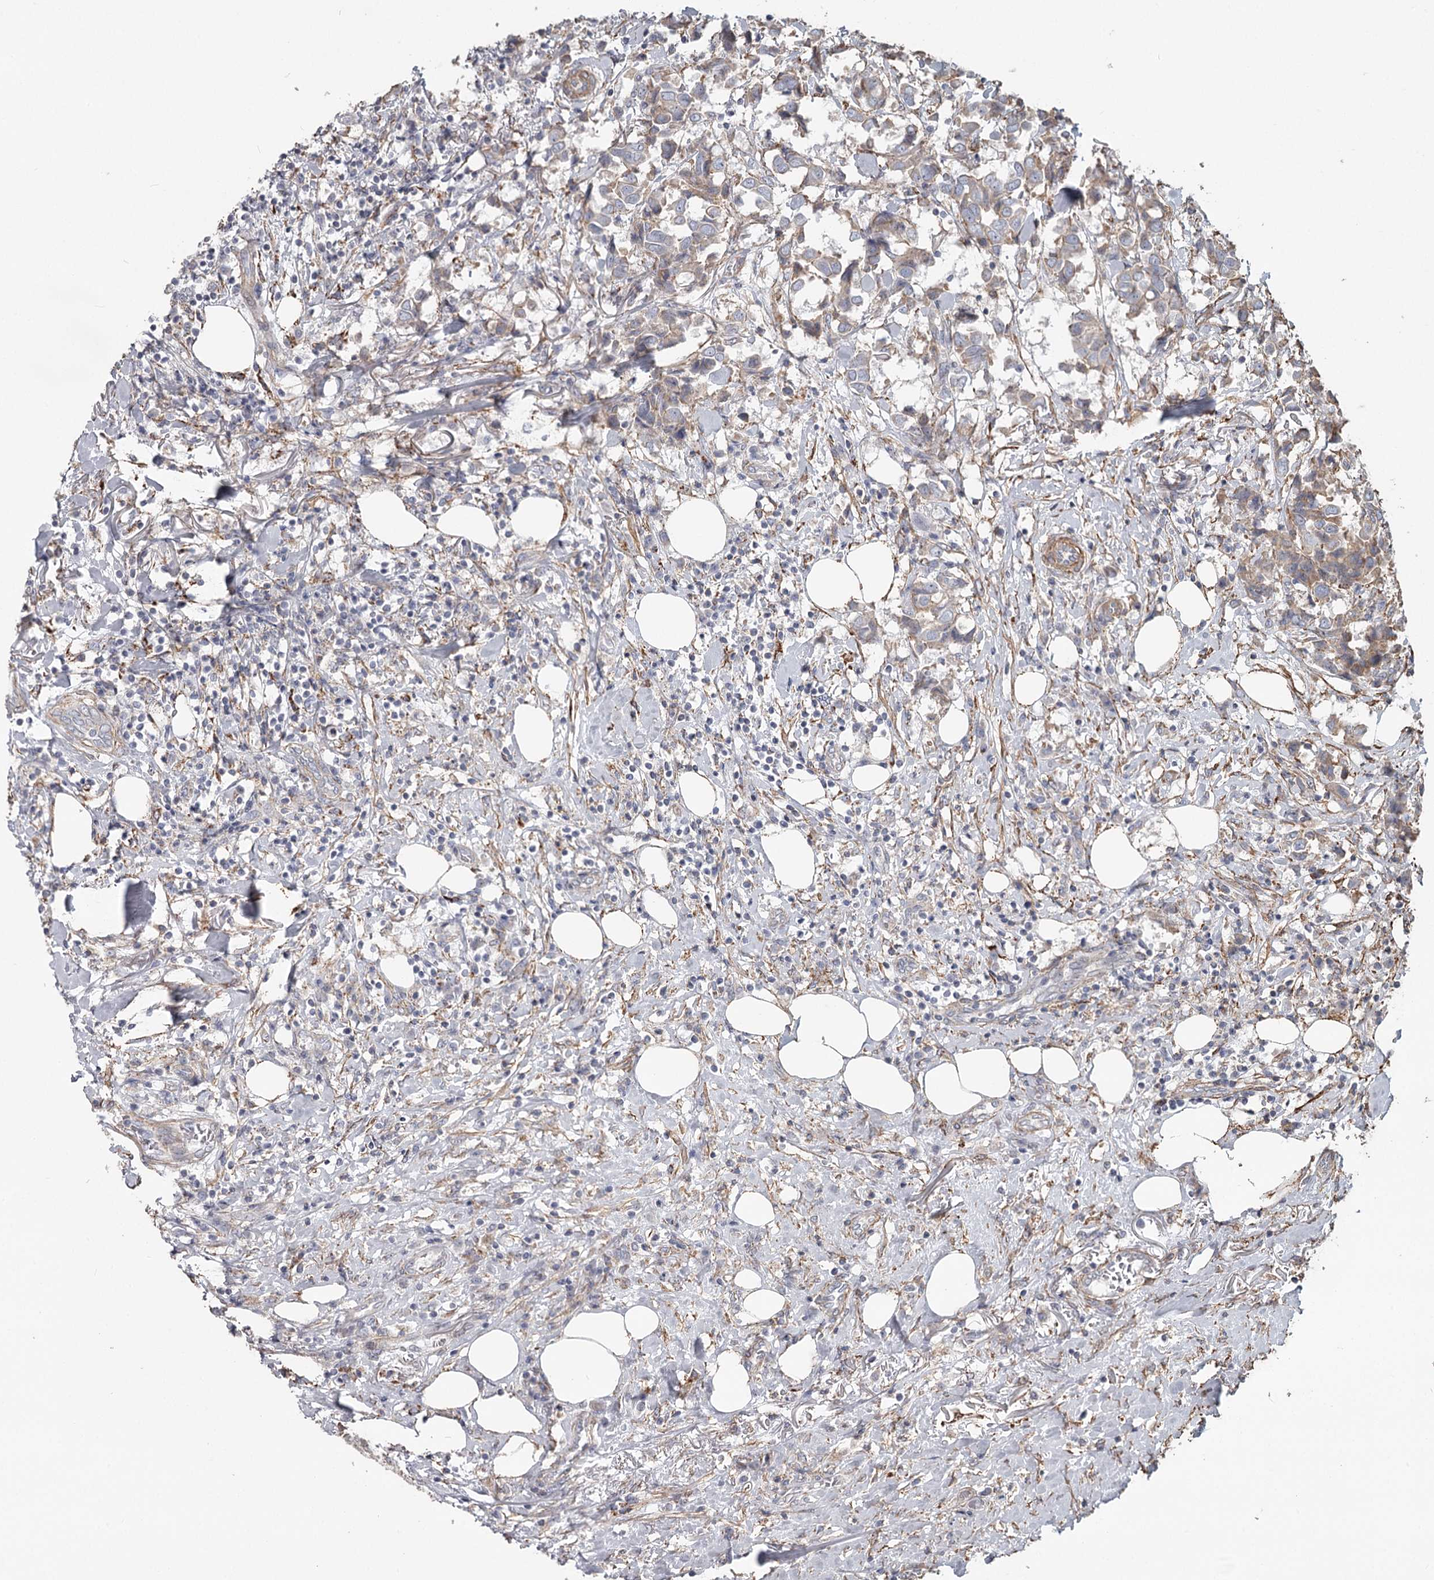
{"staining": {"intensity": "weak", "quantity": ">75%", "location": "cytoplasmic/membranous"}, "tissue": "breast cancer", "cell_type": "Tumor cells", "image_type": "cancer", "snomed": [{"axis": "morphology", "description": "Duct carcinoma"}, {"axis": "topography", "description": "Breast"}], "caption": "Brown immunohistochemical staining in human breast intraductal carcinoma reveals weak cytoplasmic/membranous staining in about >75% of tumor cells. The staining is performed using DAB brown chromogen to label protein expression. The nuclei are counter-stained blue using hematoxylin.", "gene": "DHRS9", "patient": {"sex": "female", "age": 80}}